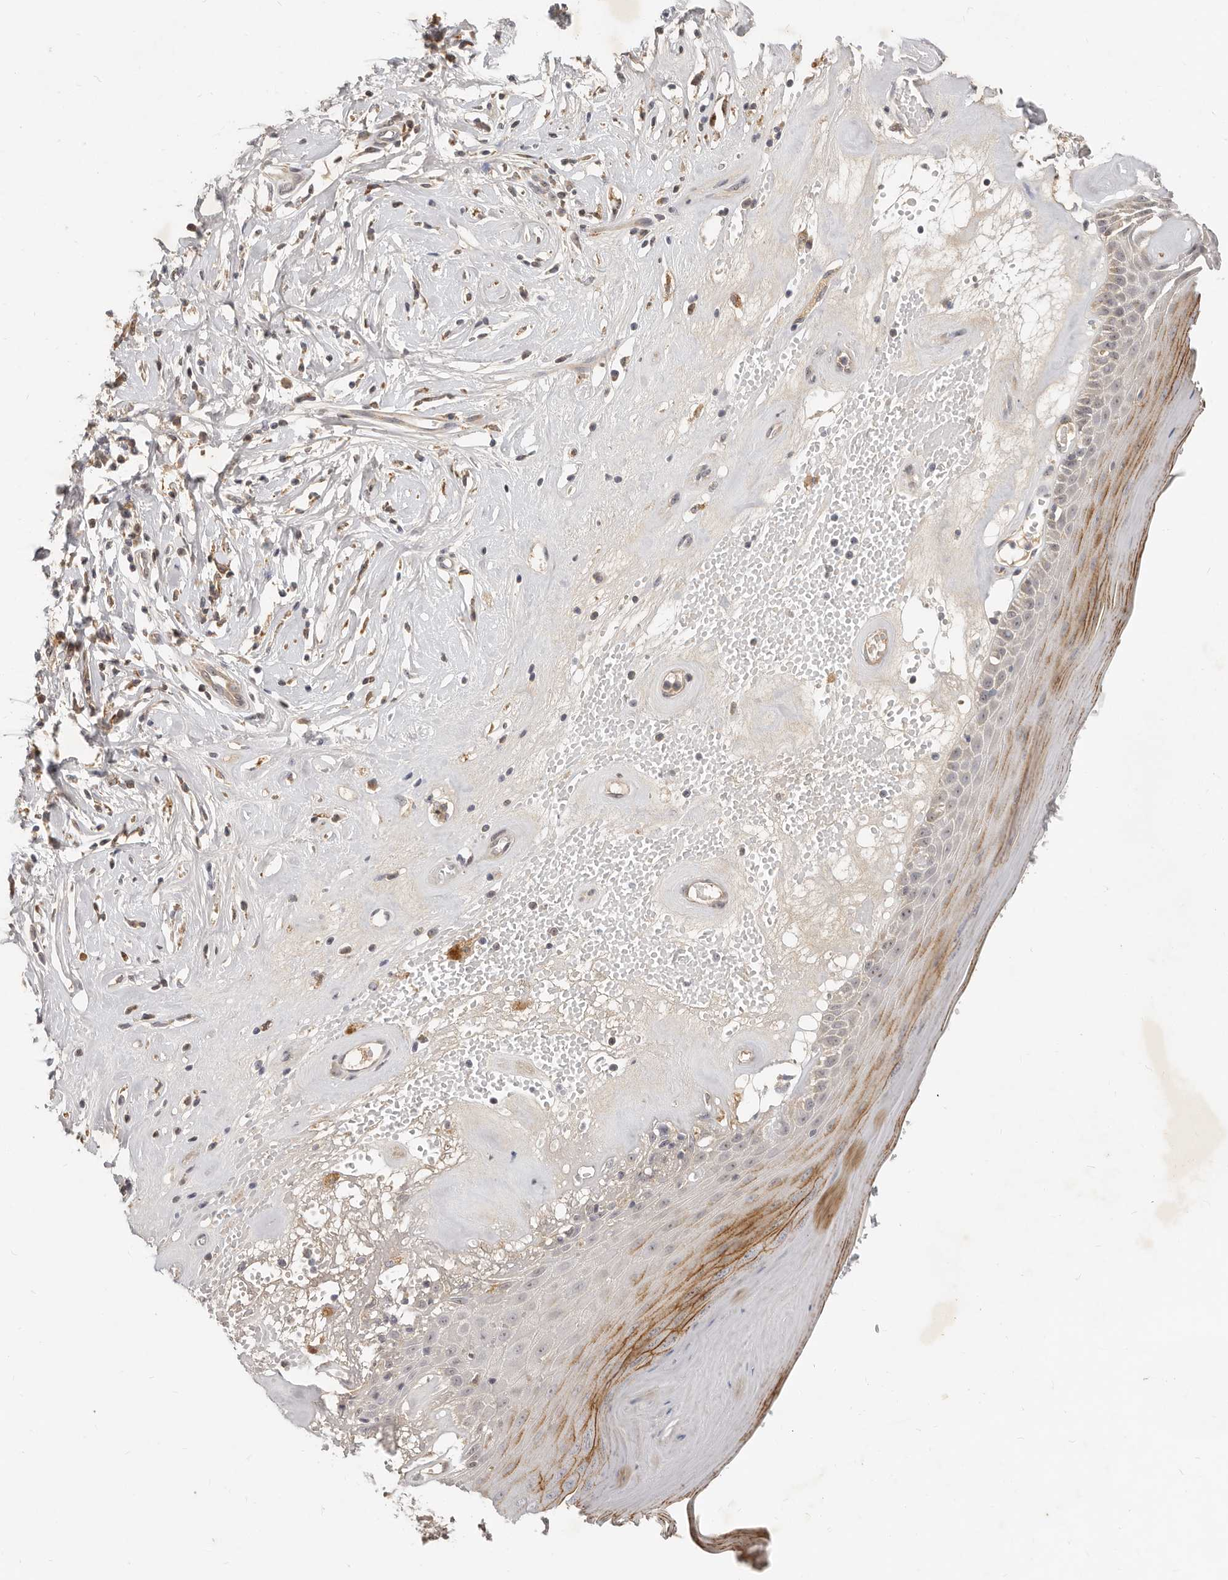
{"staining": {"intensity": "strong", "quantity": "<25%", "location": "cytoplasmic/membranous"}, "tissue": "skin", "cell_type": "Epidermal cells", "image_type": "normal", "snomed": [{"axis": "morphology", "description": "Normal tissue, NOS"}, {"axis": "morphology", "description": "Inflammation, NOS"}, {"axis": "topography", "description": "Vulva"}], "caption": "IHC staining of benign skin, which reveals medium levels of strong cytoplasmic/membranous expression in approximately <25% of epidermal cells indicating strong cytoplasmic/membranous protein staining. The staining was performed using DAB (3,3'-diaminobenzidine) (brown) for protein detection and nuclei were counterstained in hematoxylin (blue).", "gene": "MICALL2", "patient": {"sex": "female", "age": 84}}